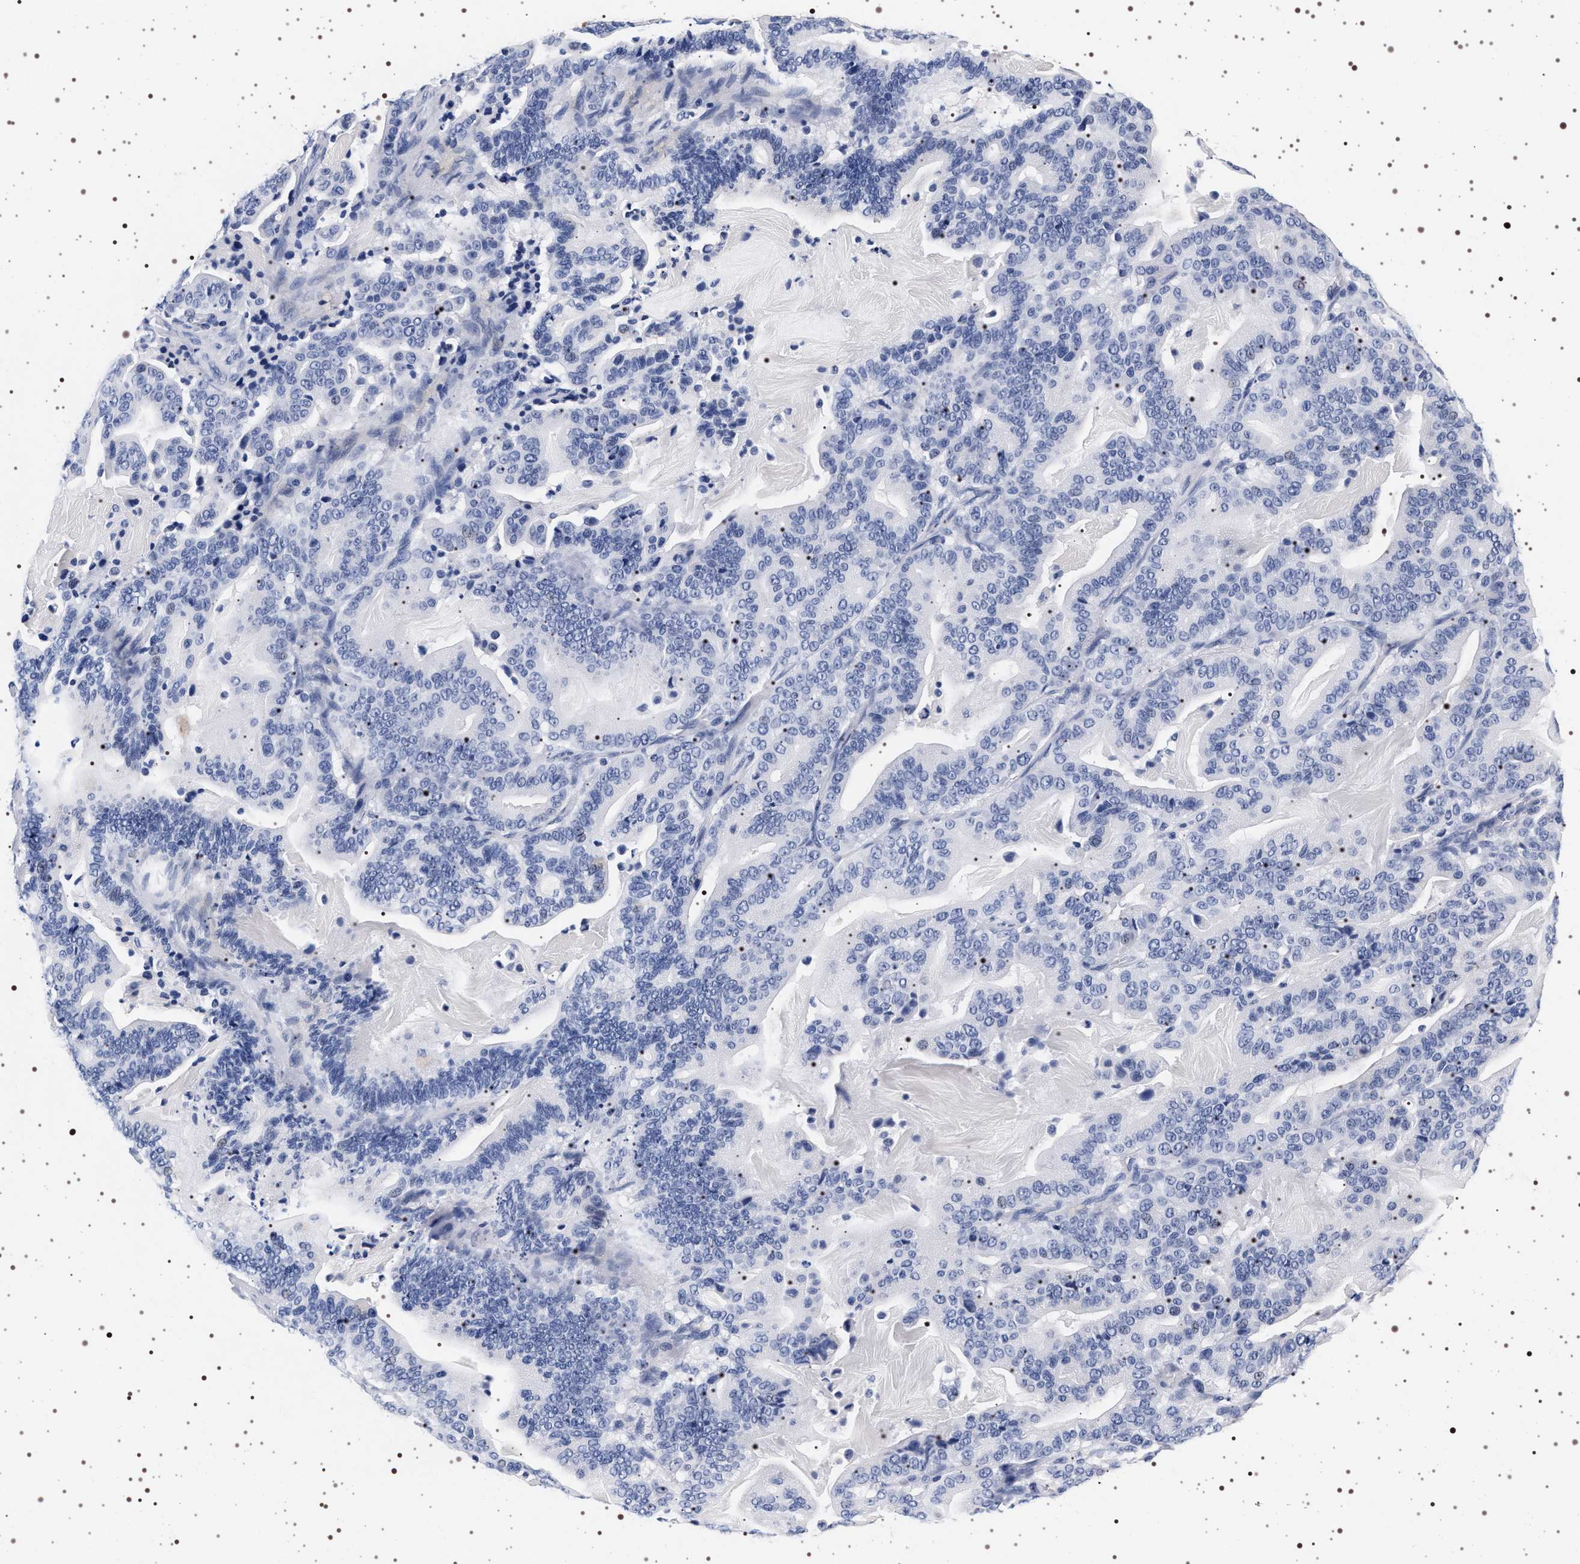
{"staining": {"intensity": "negative", "quantity": "none", "location": "none"}, "tissue": "pancreatic cancer", "cell_type": "Tumor cells", "image_type": "cancer", "snomed": [{"axis": "morphology", "description": "Adenocarcinoma, NOS"}, {"axis": "topography", "description": "Pancreas"}], "caption": "A high-resolution image shows IHC staining of pancreatic adenocarcinoma, which reveals no significant staining in tumor cells.", "gene": "SYN1", "patient": {"sex": "male", "age": 63}}